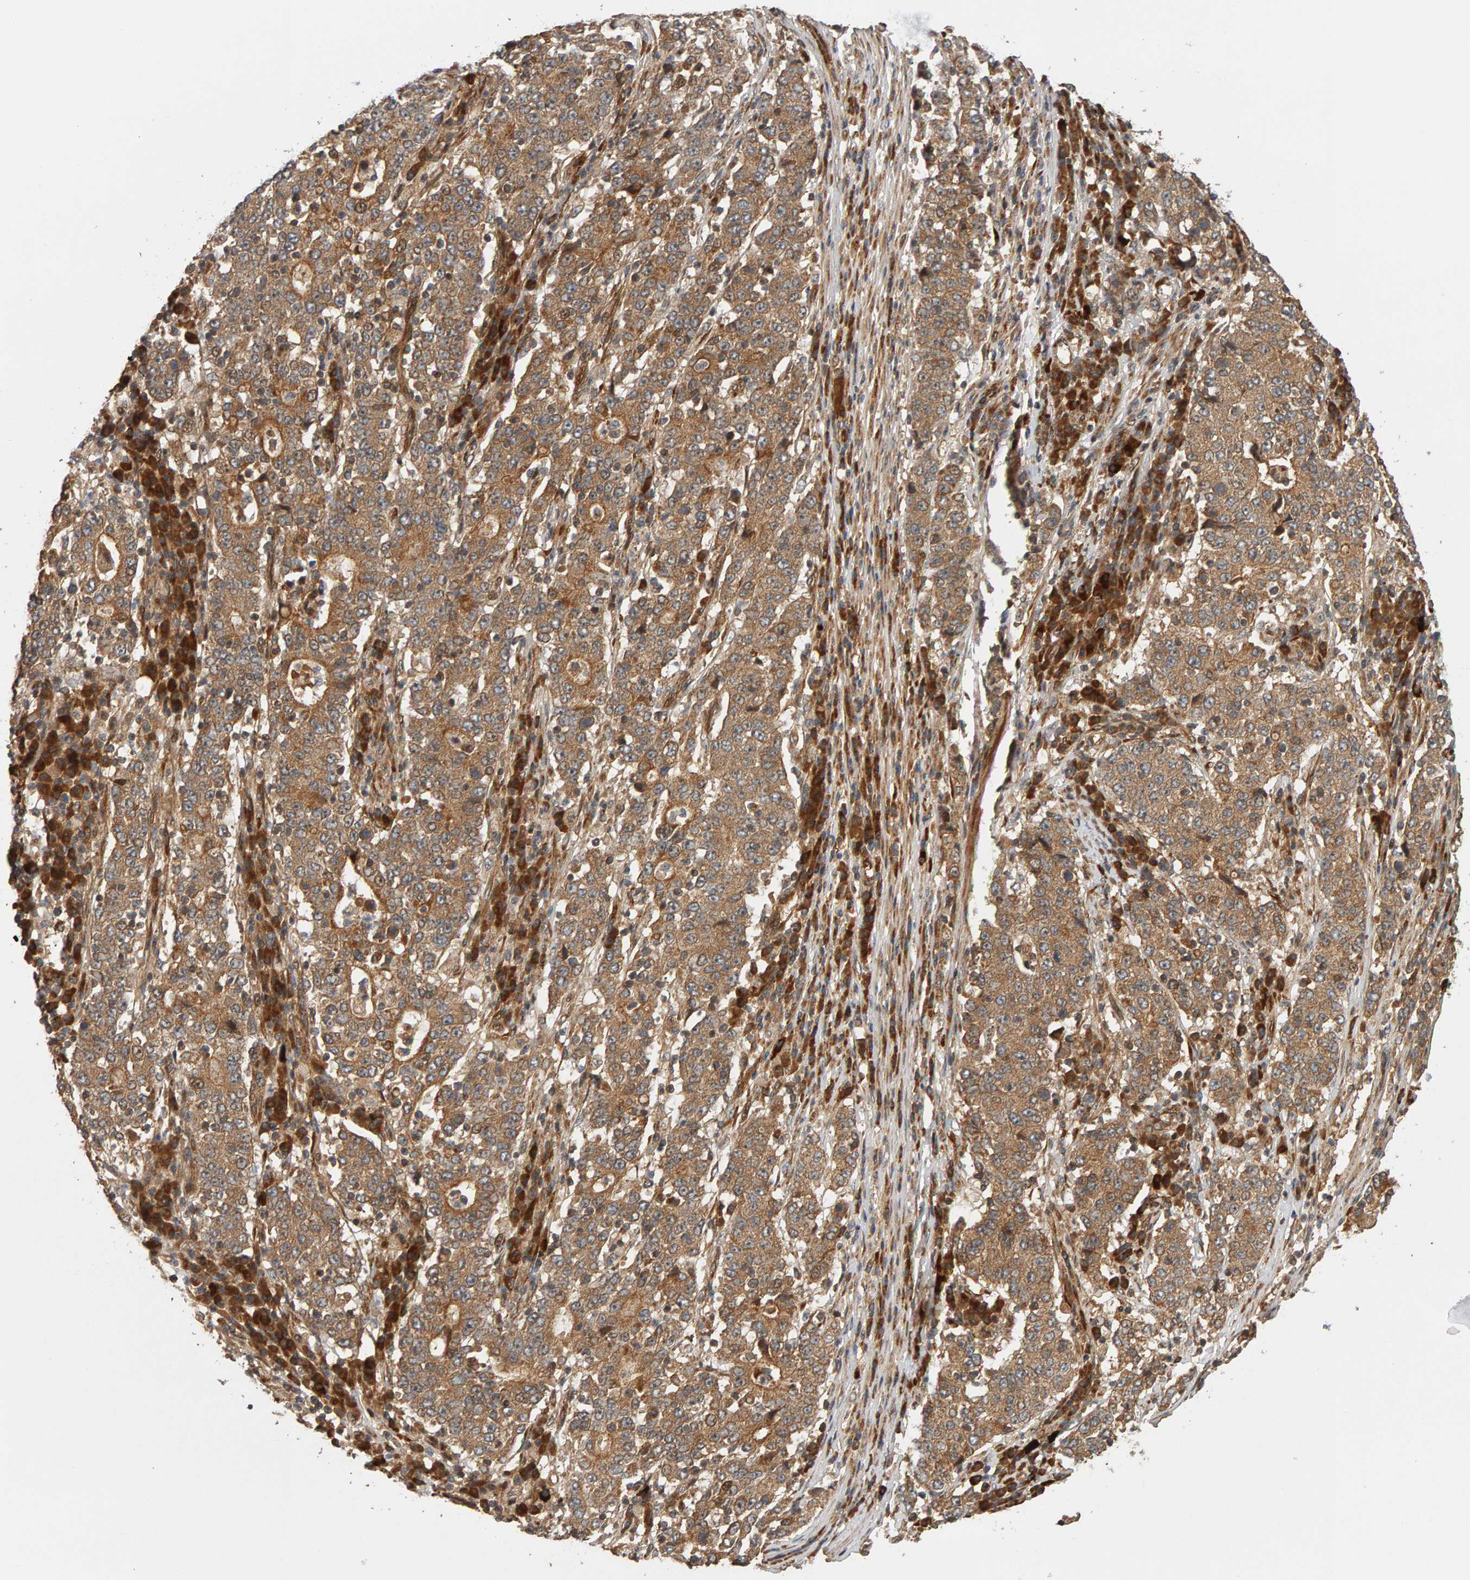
{"staining": {"intensity": "moderate", "quantity": ">75%", "location": "cytoplasmic/membranous"}, "tissue": "stomach cancer", "cell_type": "Tumor cells", "image_type": "cancer", "snomed": [{"axis": "morphology", "description": "Adenocarcinoma, NOS"}, {"axis": "topography", "description": "Stomach"}], "caption": "Human stomach adenocarcinoma stained for a protein (brown) shows moderate cytoplasmic/membranous positive expression in about >75% of tumor cells.", "gene": "ZFAND1", "patient": {"sex": "male", "age": 59}}